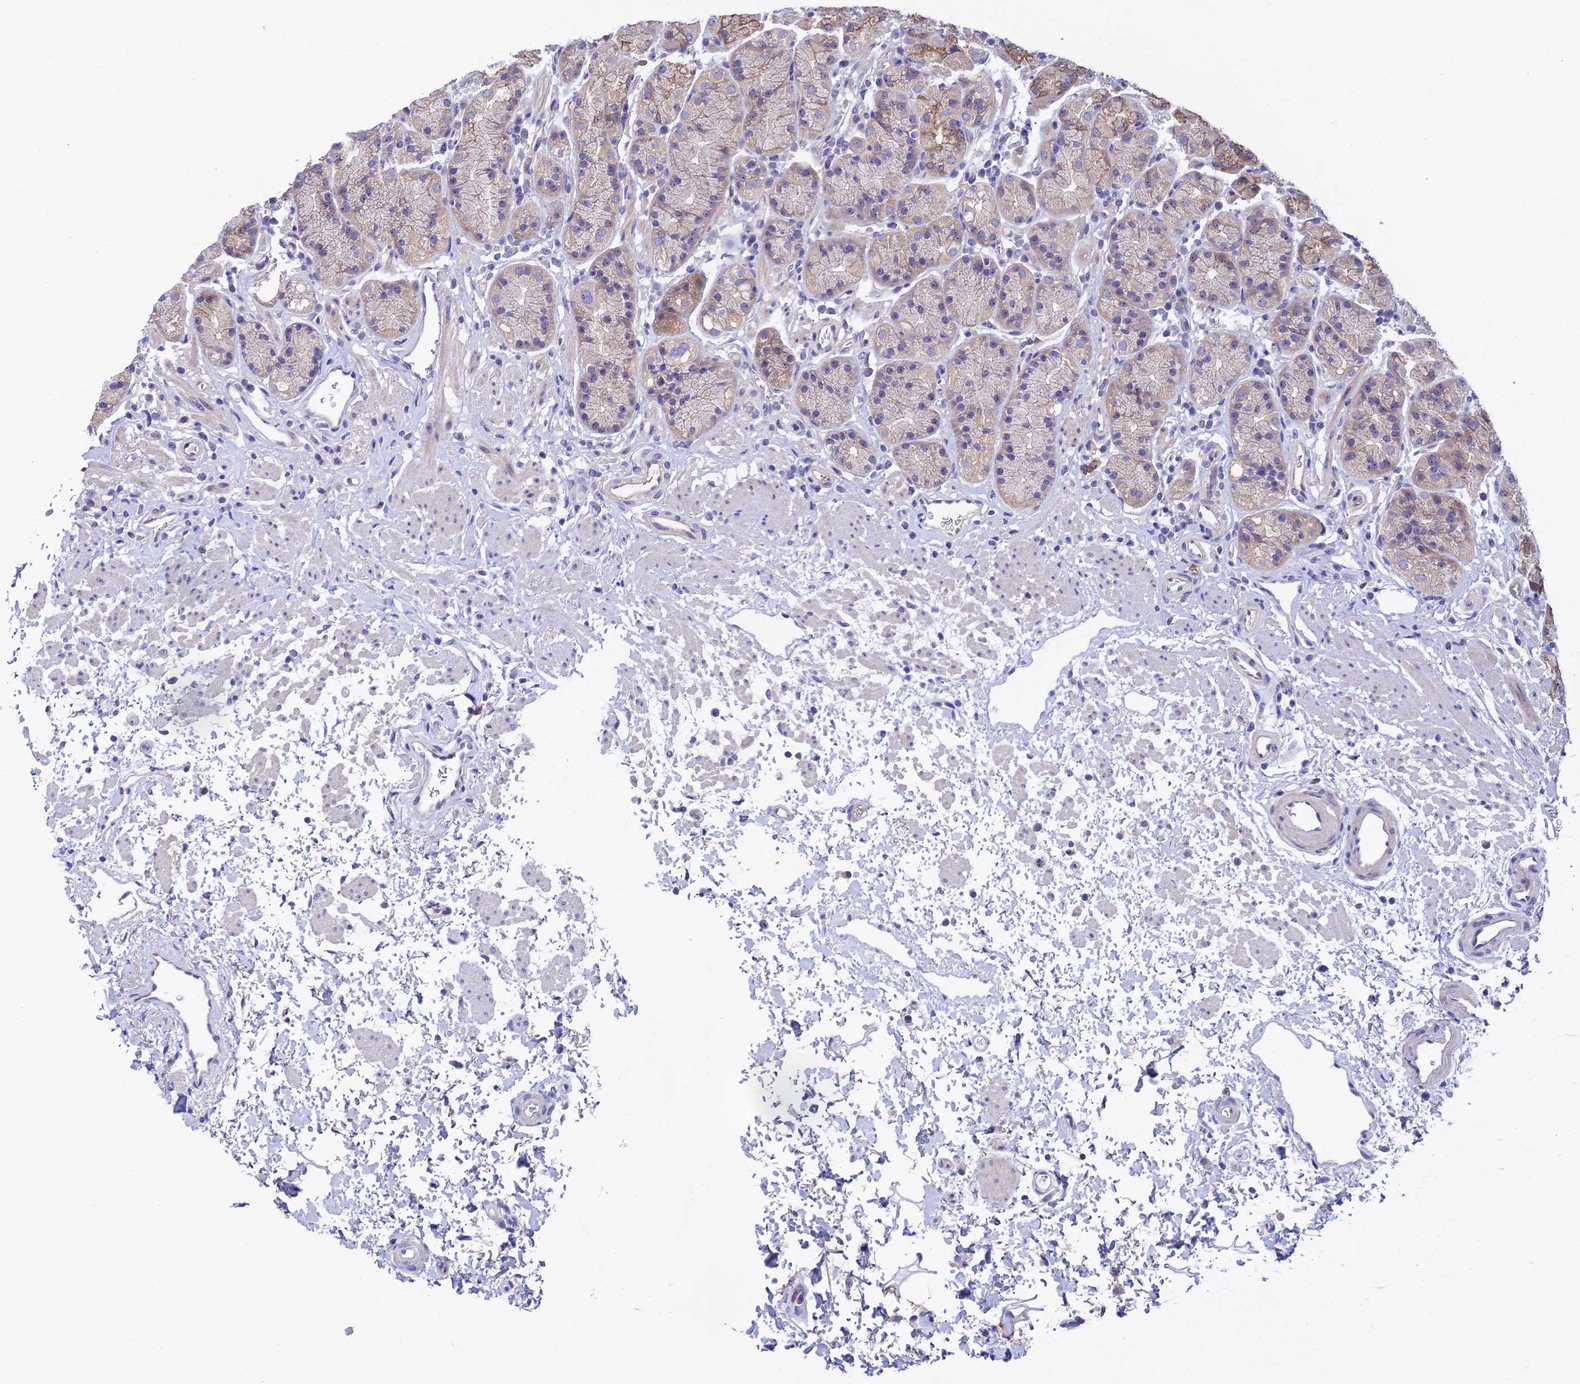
{"staining": {"intensity": "moderate", "quantity": "25%-75%", "location": "cytoplasmic/membranous"}, "tissue": "stomach", "cell_type": "Glandular cells", "image_type": "normal", "snomed": [{"axis": "morphology", "description": "Normal tissue, NOS"}, {"axis": "topography", "description": "Stomach"}], "caption": "Glandular cells reveal moderate cytoplasmic/membranous staining in approximately 25%-75% of cells in benign stomach.", "gene": "DUSP29", "patient": {"sex": "male", "age": 63}}